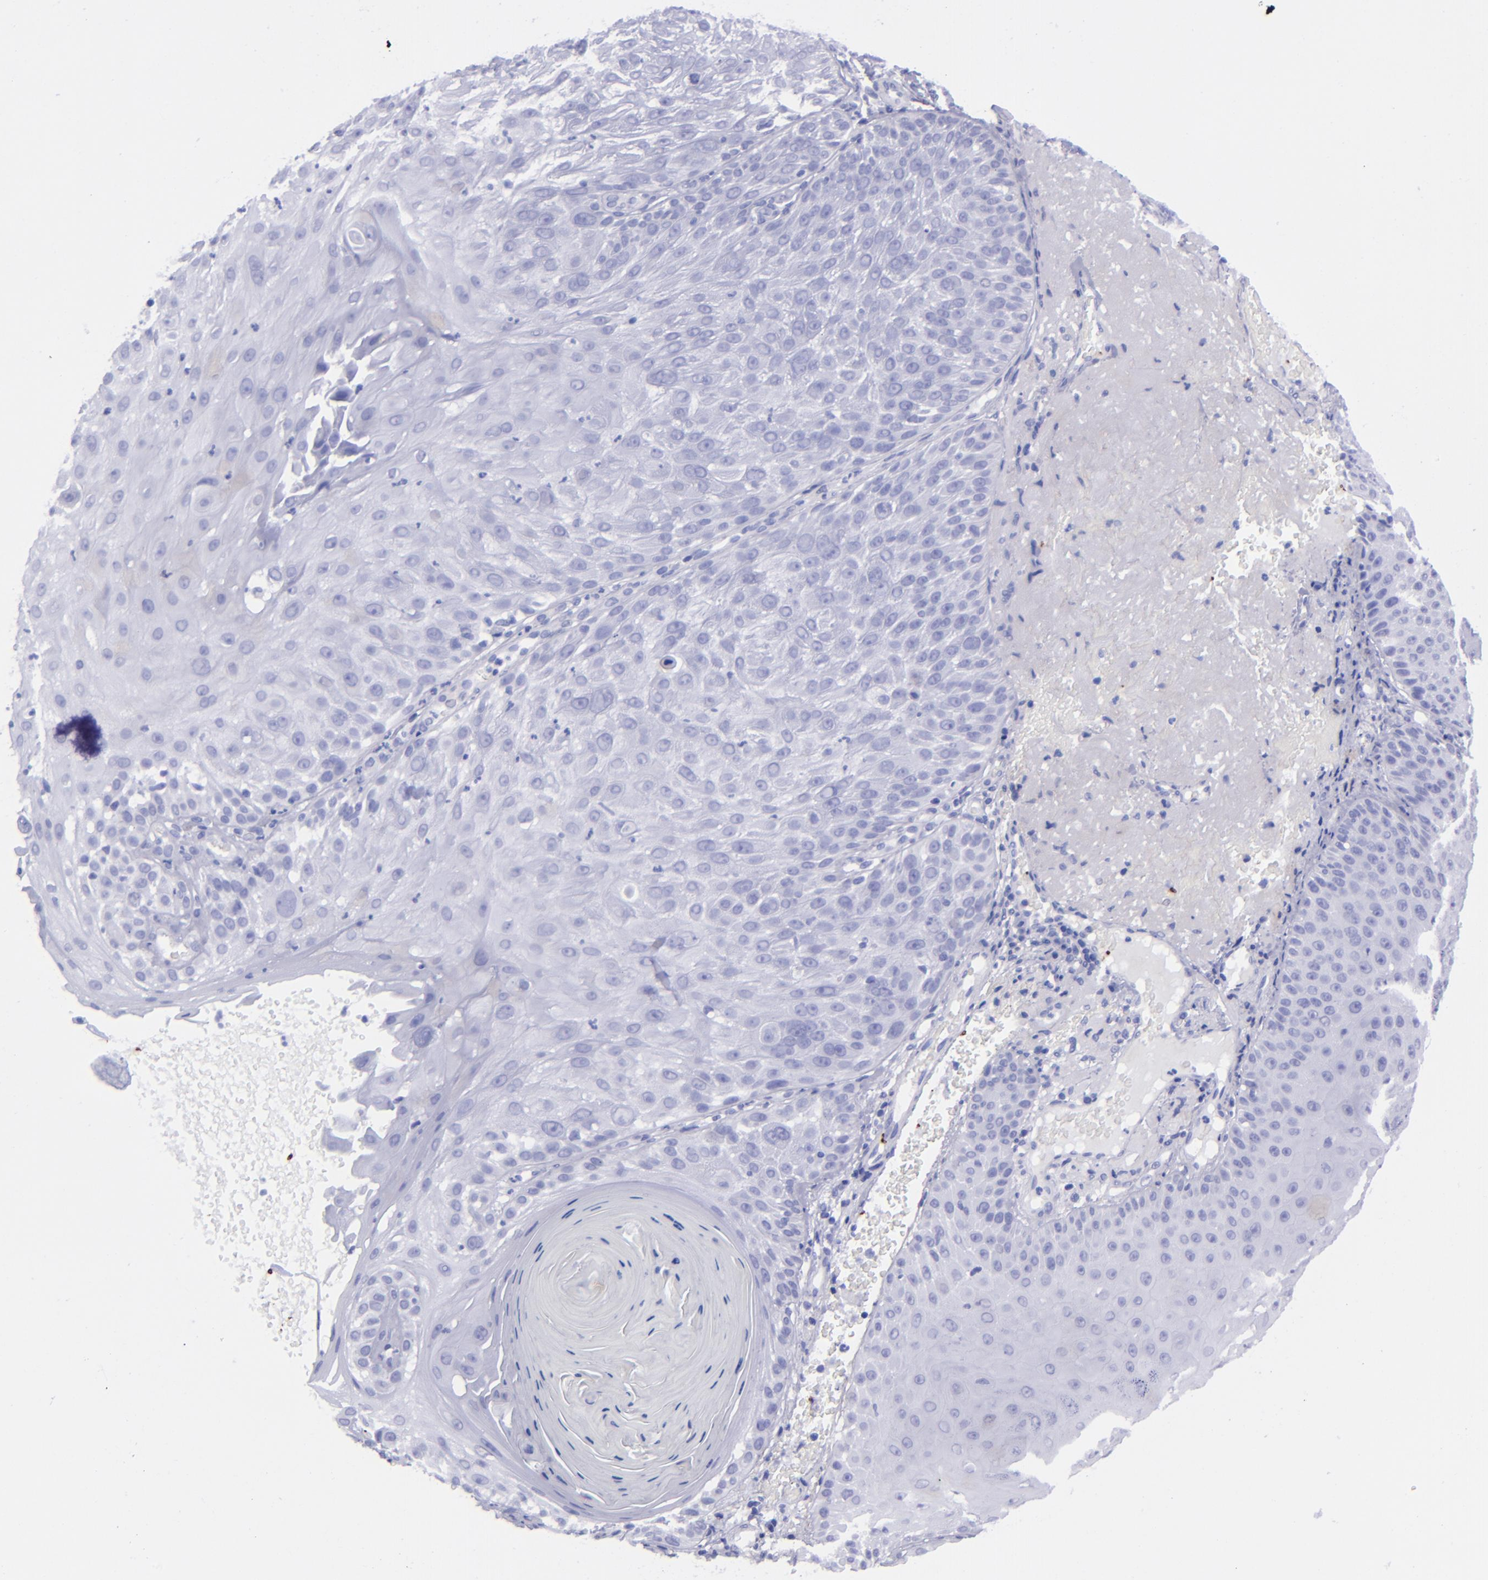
{"staining": {"intensity": "negative", "quantity": "none", "location": "none"}, "tissue": "skin cancer", "cell_type": "Tumor cells", "image_type": "cancer", "snomed": [{"axis": "morphology", "description": "Squamous cell carcinoma, NOS"}, {"axis": "topography", "description": "Skin"}], "caption": "An immunohistochemistry histopathology image of skin squamous cell carcinoma is shown. There is no staining in tumor cells of skin squamous cell carcinoma. The staining was performed using DAB (3,3'-diaminobenzidine) to visualize the protein expression in brown, while the nuclei were stained in blue with hematoxylin (Magnification: 20x).", "gene": "EFCAB13", "patient": {"sex": "female", "age": 89}}